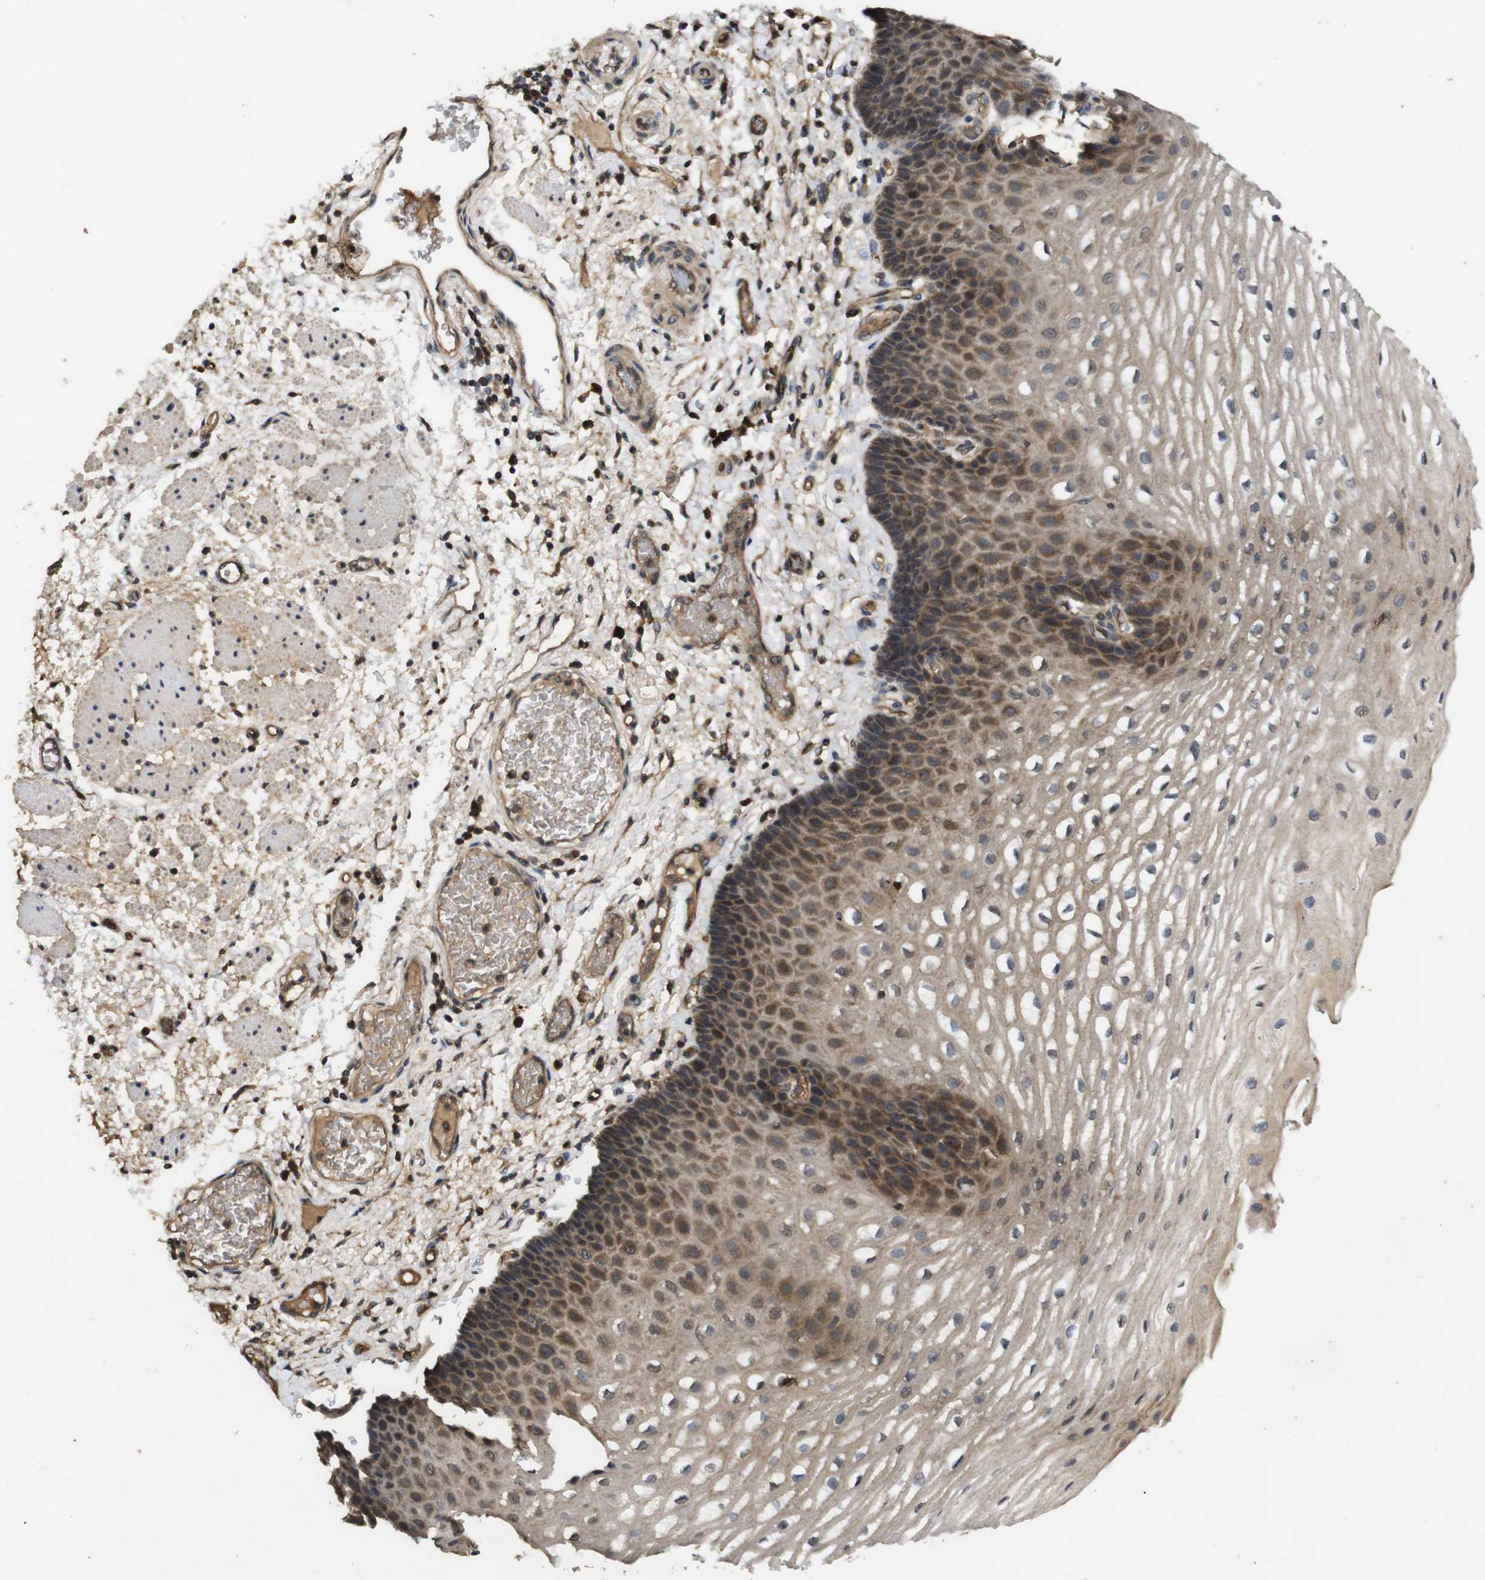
{"staining": {"intensity": "moderate", "quantity": ">75%", "location": "cytoplasmic/membranous"}, "tissue": "esophagus", "cell_type": "Squamous epithelial cells", "image_type": "normal", "snomed": [{"axis": "morphology", "description": "Normal tissue, NOS"}, {"axis": "topography", "description": "Esophagus"}], "caption": "Esophagus stained with immunohistochemistry reveals moderate cytoplasmic/membranous staining in approximately >75% of squamous epithelial cells. (DAB = brown stain, brightfield microscopy at high magnification).", "gene": "RIPK1", "patient": {"sex": "male", "age": 54}}